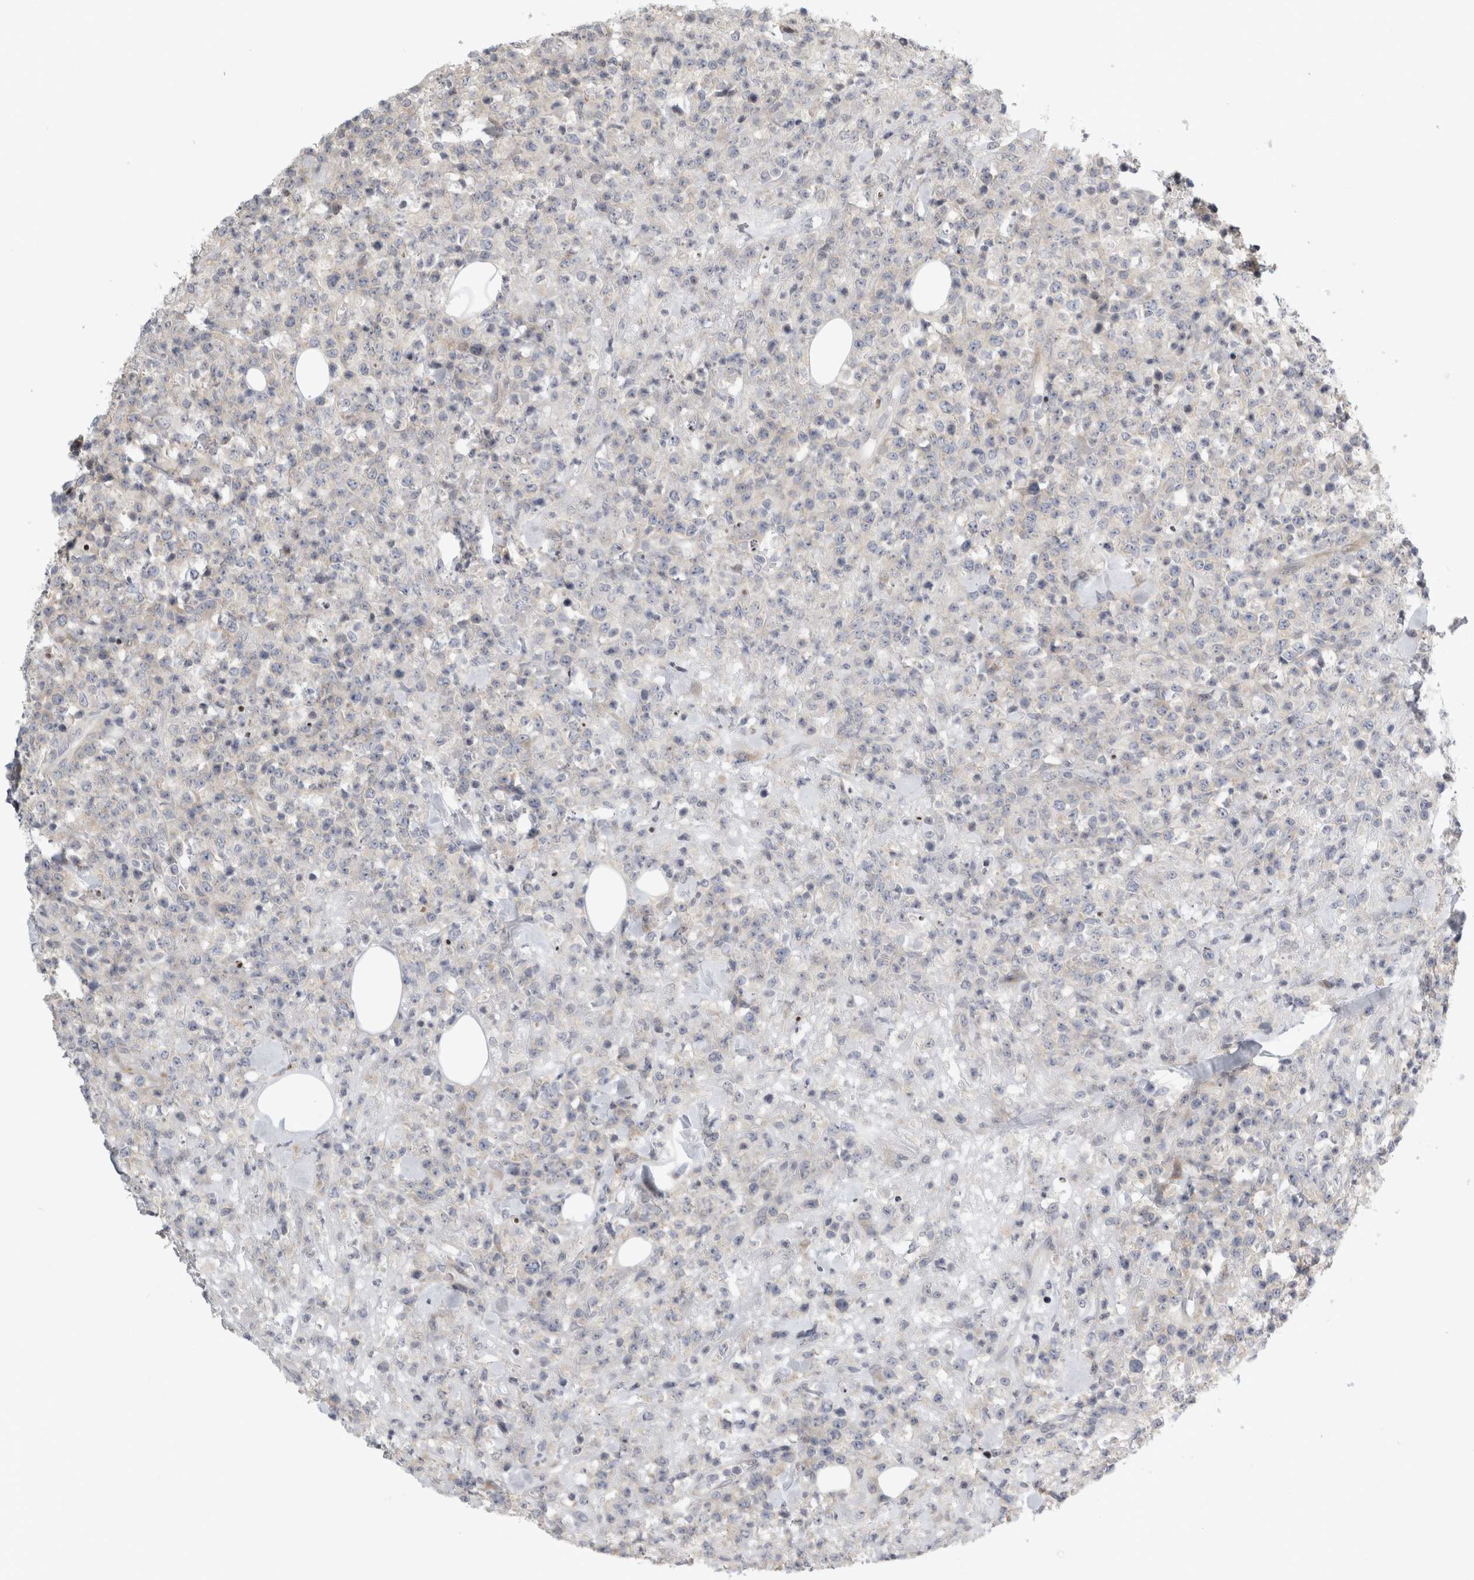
{"staining": {"intensity": "negative", "quantity": "none", "location": "none"}, "tissue": "lymphoma", "cell_type": "Tumor cells", "image_type": "cancer", "snomed": [{"axis": "morphology", "description": "Malignant lymphoma, non-Hodgkin's type, High grade"}, {"axis": "topography", "description": "Colon"}], "caption": "IHC of lymphoma demonstrates no expression in tumor cells.", "gene": "UTP25", "patient": {"sex": "female", "age": 53}}